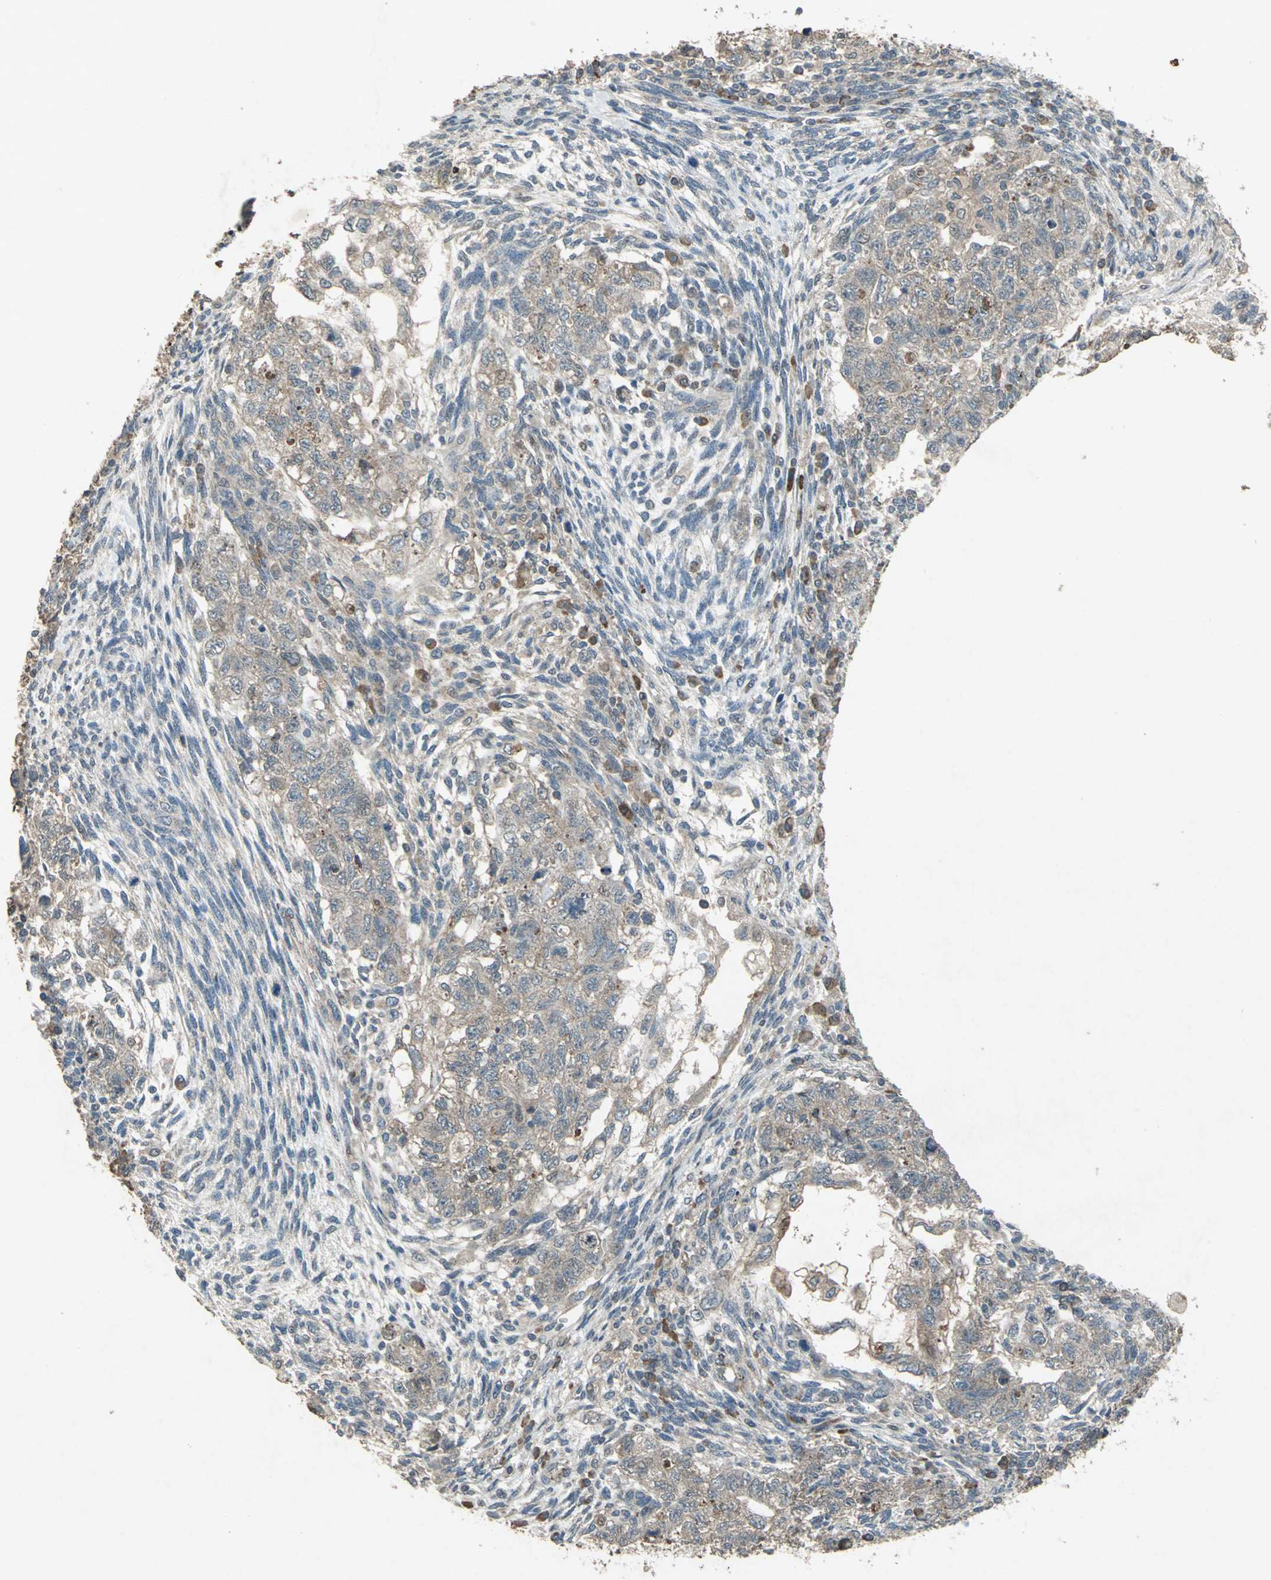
{"staining": {"intensity": "weak", "quantity": ">75%", "location": "cytoplasmic/membranous"}, "tissue": "testis cancer", "cell_type": "Tumor cells", "image_type": "cancer", "snomed": [{"axis": "morphology", "description": "Normal tissue, NOS"}, {"axis": "morphology", "description": "Carcinoma, Embryonal, NOS"}, {"axis": "topography", "description": "Testis"}], "caption": "Testis embryonal carcinoma stained with a protein marker shows weak staining in tumor cells.", "gene": "SEPTIN4", "patient": {"sex": "male", "age": 36}}